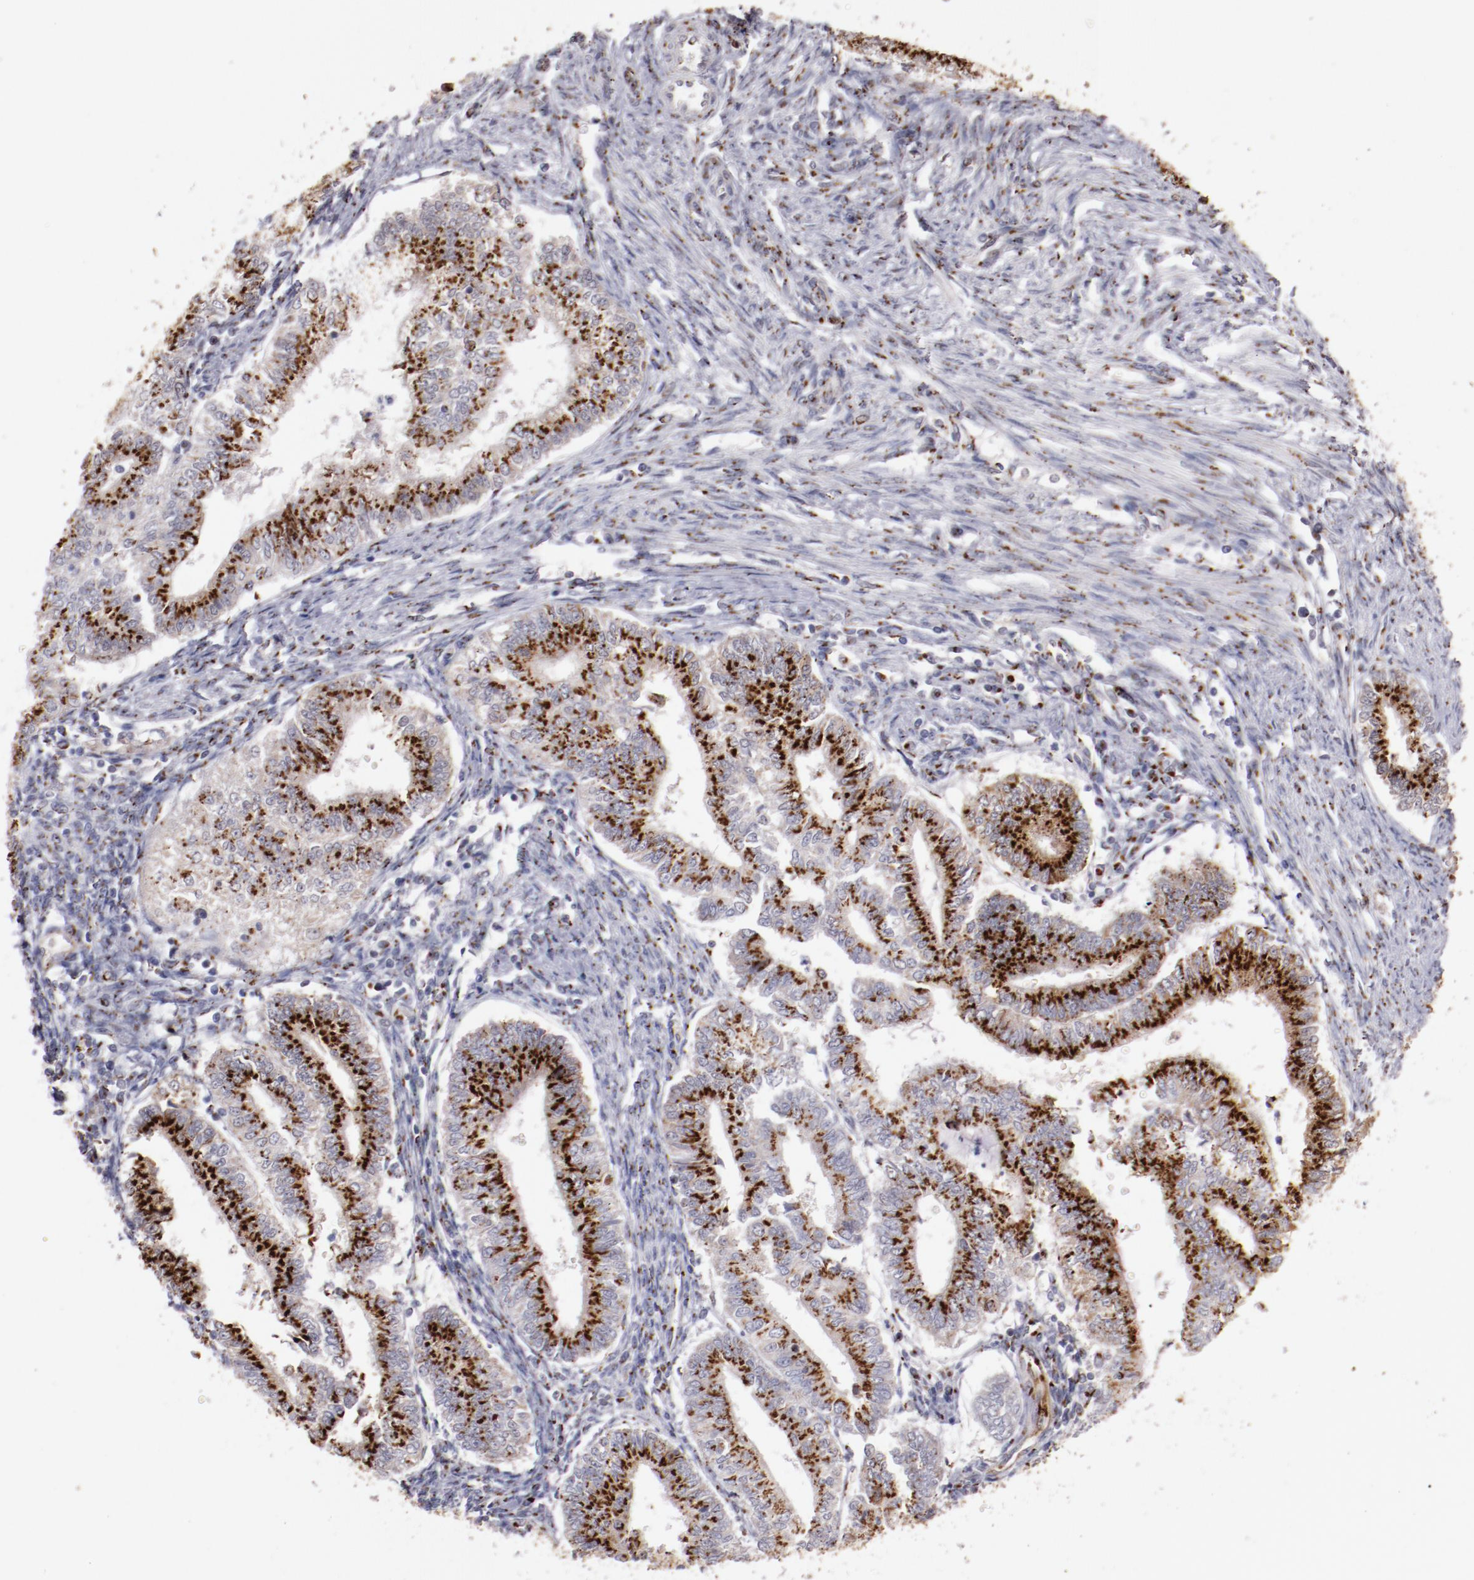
{"staining": {"intensity": "strong", "quantity": ">75%", "location": "nuclear"}, "tissue": "endometrial cancer", "cell_type": "Tumor cells", "image_type": "cancer", "snomed": [{"axis": "morphology", "description": "Adenocarcinoma, NOS"}, {"axis": "topography", "description": "Endometrium"}], "caption": "The immunohistochemical stain labels strong nuclear positivity in tumor cells of endometrial adenocarcinoma tissue.", "gene": "GOLIM4", "patient": {"sex": "female", "age": 66}}